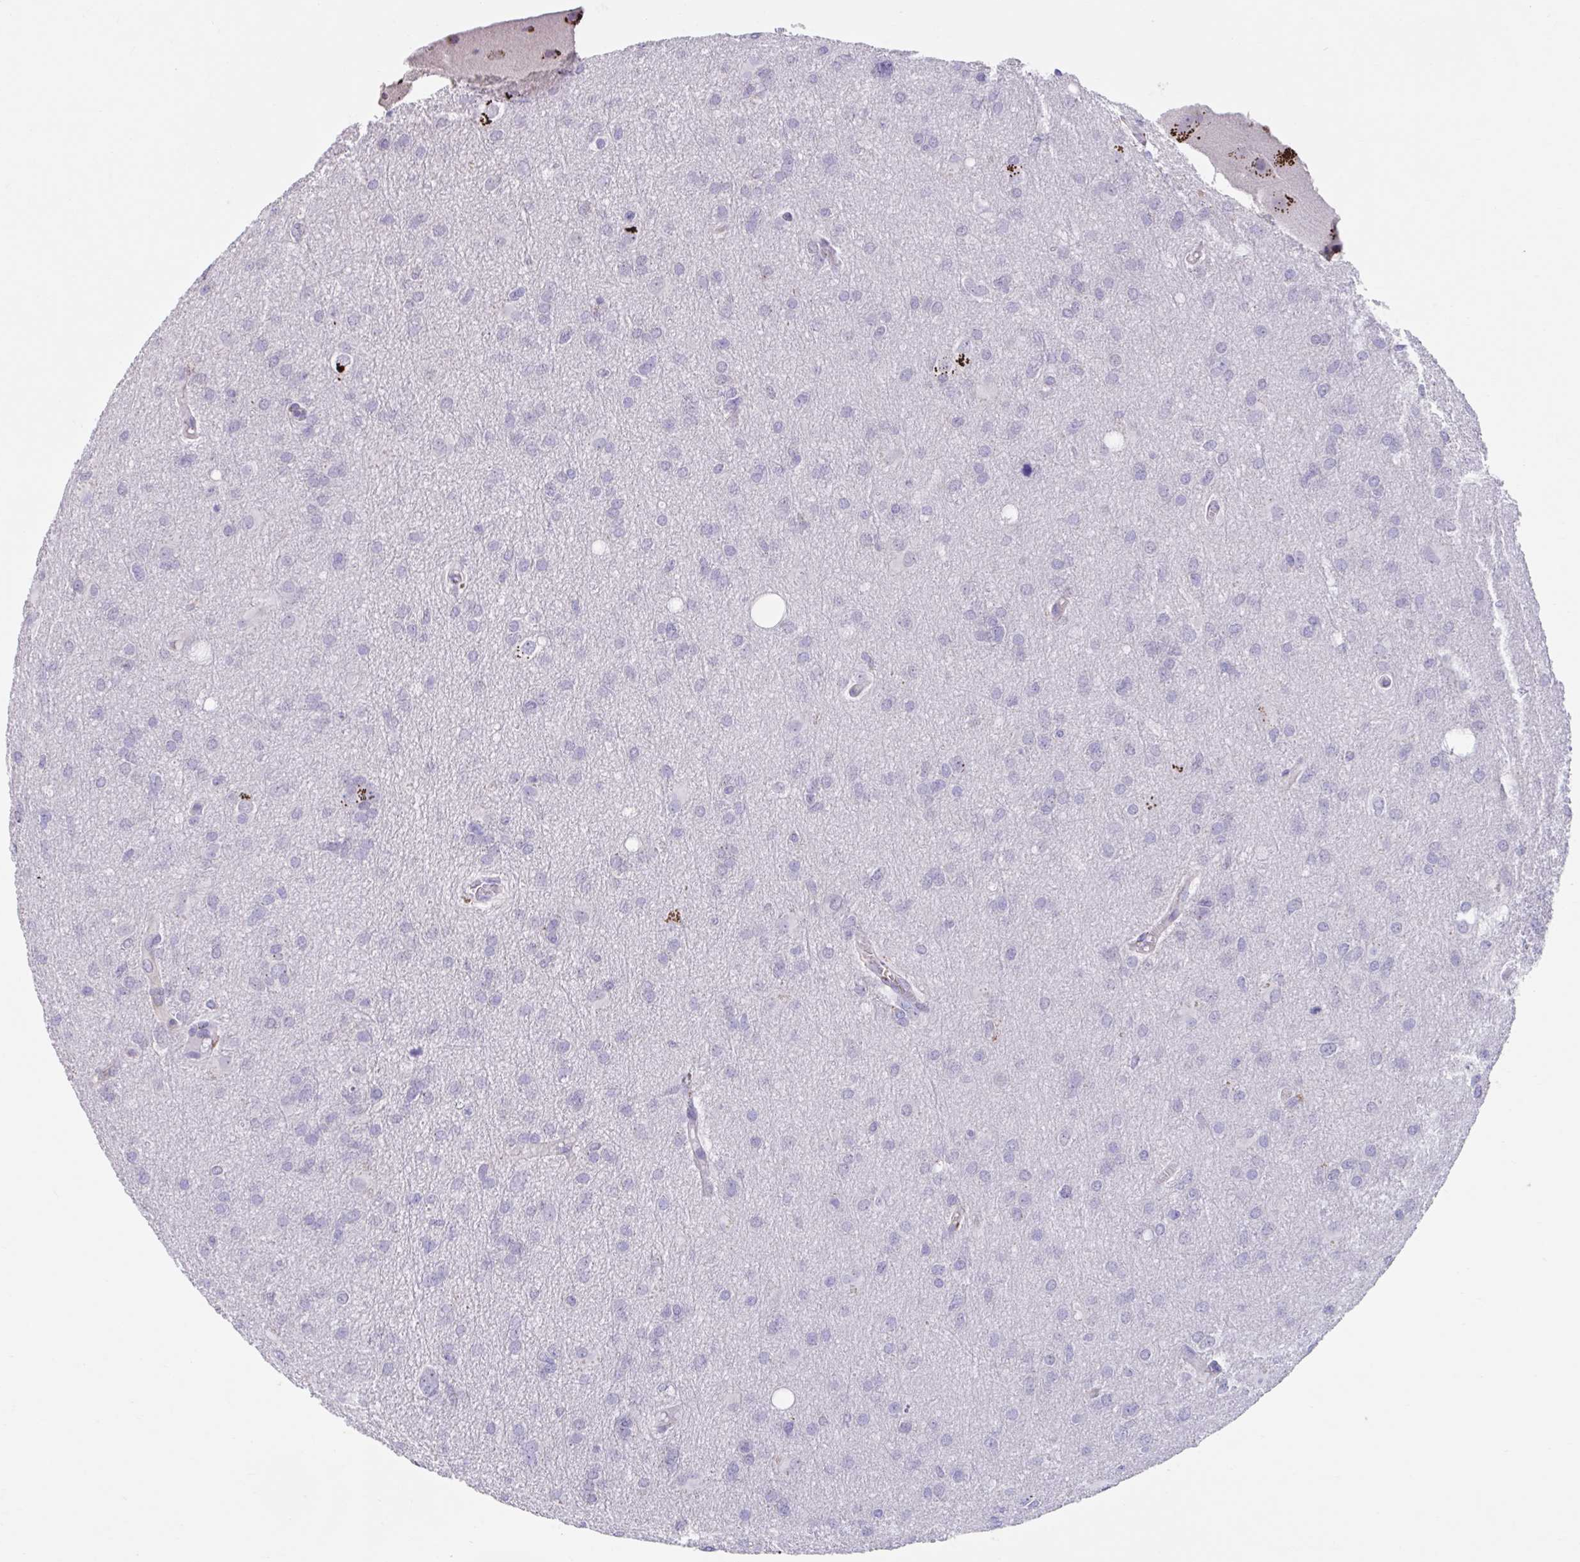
{"staining": {"intensity": "negative", "quantity": "none", "location": "none"}, "tissue": "glioma", "cell_type": "Tumor cells", "image_type": "cancer", "snomed": [{"axis": "morphology", "description": "Glioma, malignant, High grade"}, {"axis": "topography", "description": "Brain"}], "caption": "Tumor cells show no significant protein expression in glioma.", "gene": "GPR162", "patient": {"sex": "male", "age": 53}}